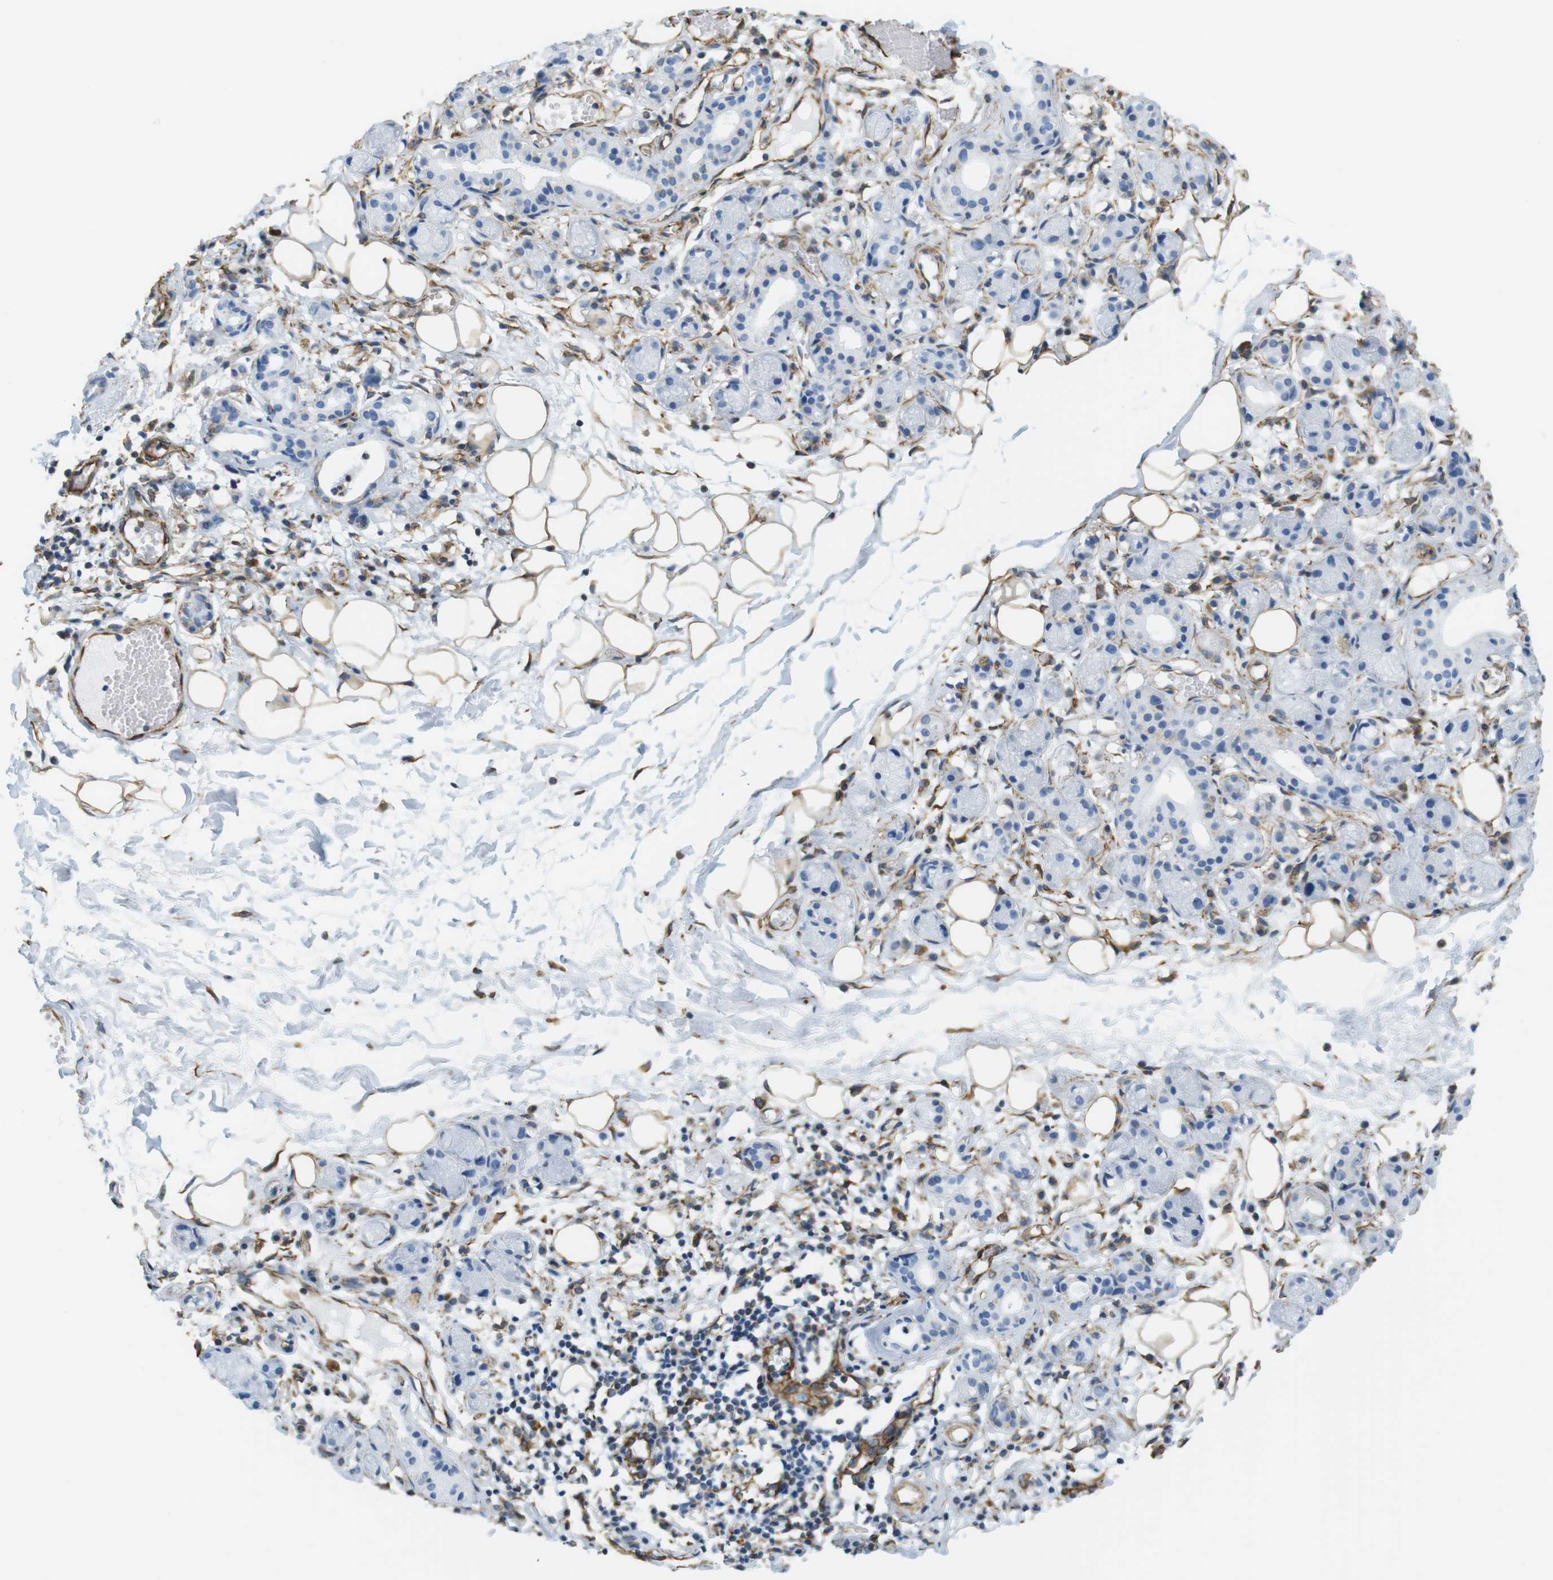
{"staining": {"intensity": "moderate", "quantity": ">75%", "location": "cytoplasmic/membranous"}, "tissue": "adipose tissue", "cell_type": "Adipocytes", "image_type": "normal", "snomed": [{"axis": "morphology", "description": "Normal tissue, NOS"}, {"axis": "morphology", "description": "Inflammation, NOS"}, {"axis": "topography", "description": "Vascular tissue"}, {"axis": "topography", "description": "Salivary gland"}], "caption": "Immunohistochemistry (IHC) image of benign adipose tissue: human adipose tissue stained using IHC shows medium levels of moderate protein expression localized specifically in the cytoplasmic/membranous of adipocytes, appearing as a cytoplasmic/membranous brown color.", "gene": "MS4A10", "patient": {"sex": "female", "age": 75}}